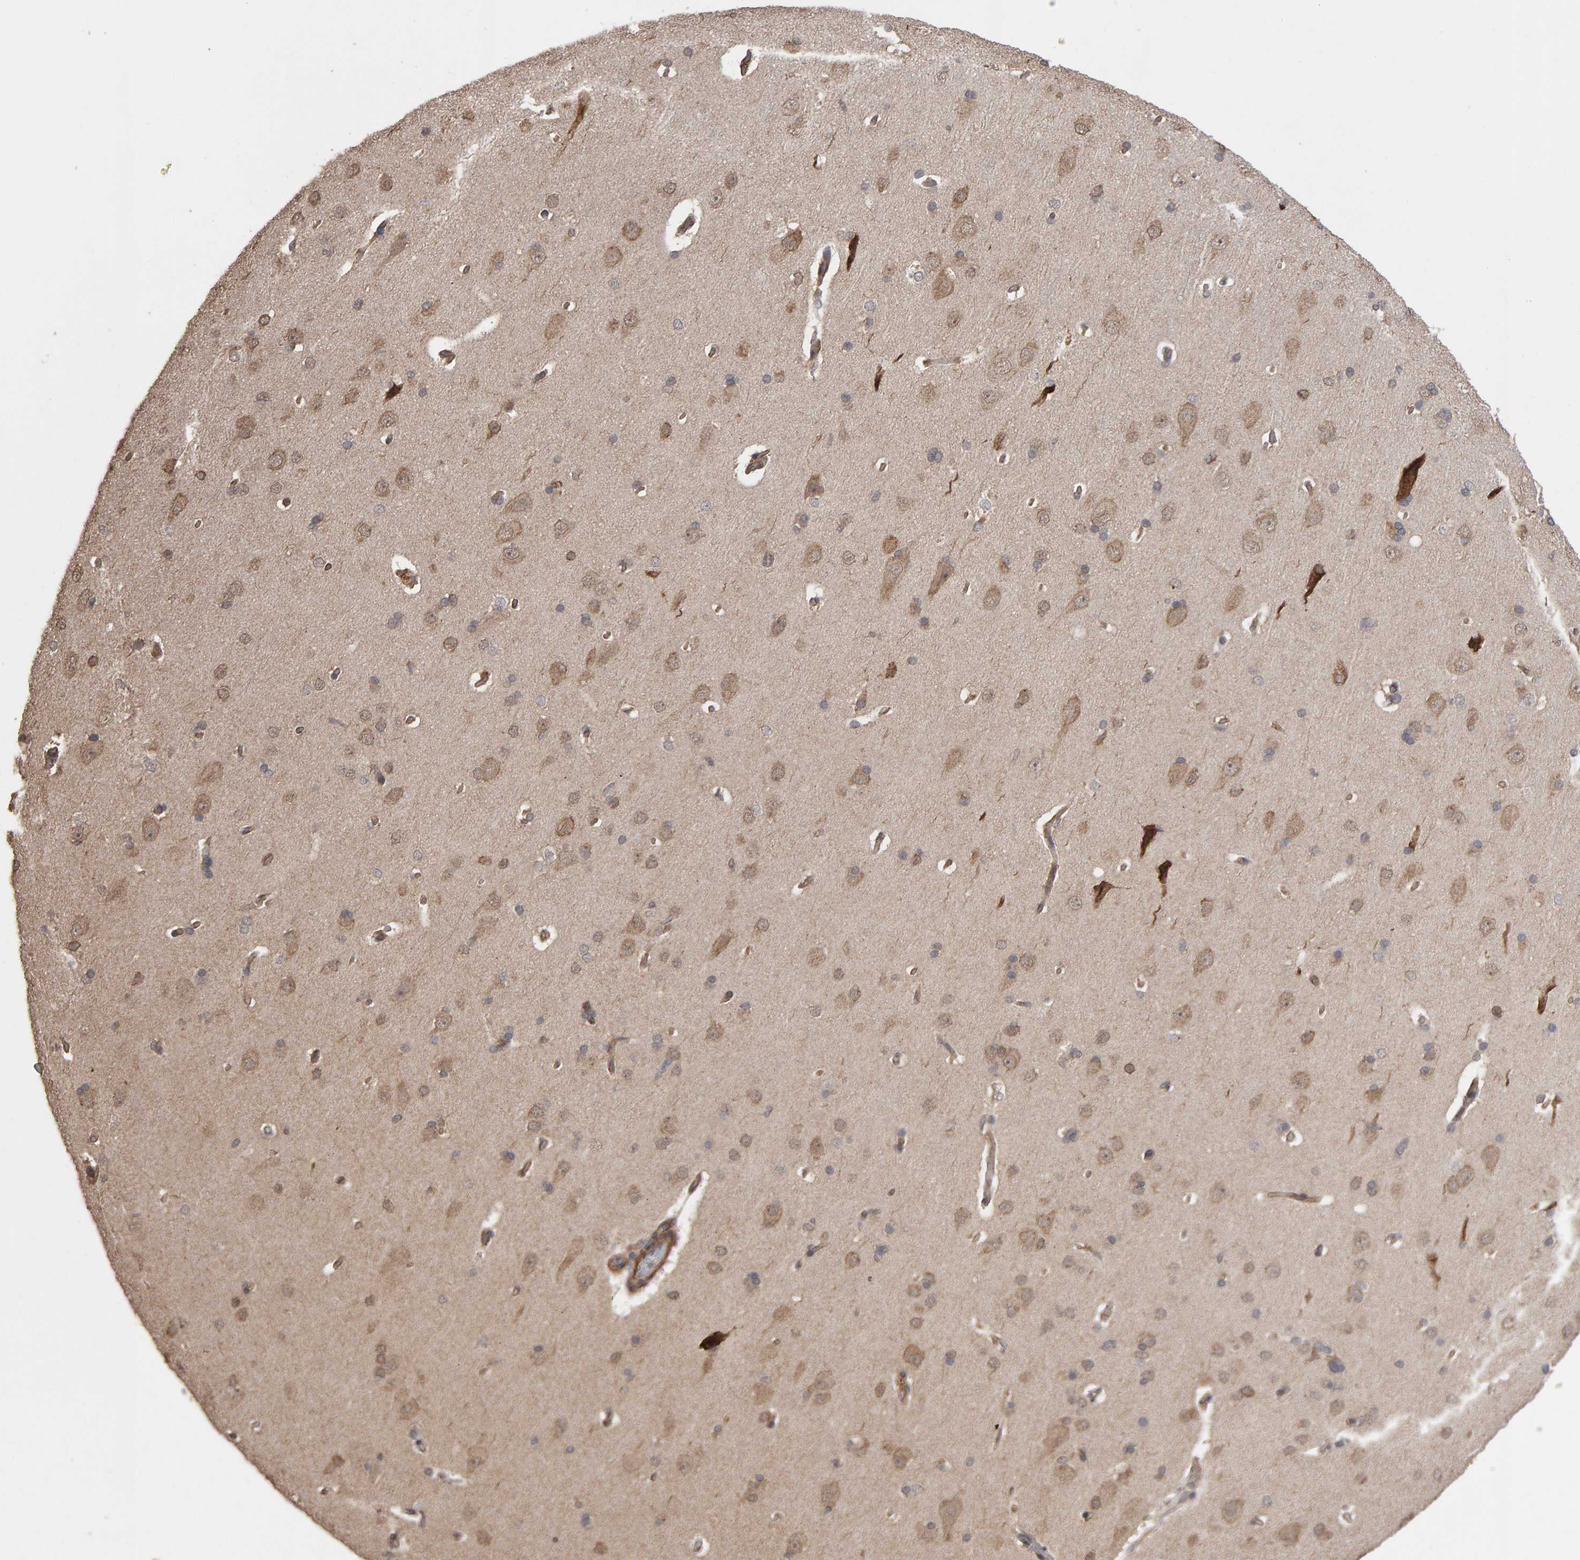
{"staining": {"intensity": "moderate", "quantity": "25%-75%", "location": "cytoplasmic/membranous"}, "tissue": "cerebral cortex", "cell_type": "Endothelial cells", "image_type": "normal", "snomed": [{"axis": "morphology", "description": "Normal tissue, NOS"}, {"axis": "topography", "description": "Cerebral cortex"}], "caption": "About 25%-75% of endothelial cells in benign human cerebral cortex display moderate cytoplasmic/membranous protein positivity as visualized by brown immunohistochemical staining.", "gene": "SCRIB", "patient": {"sex": "male", "age": 62}}